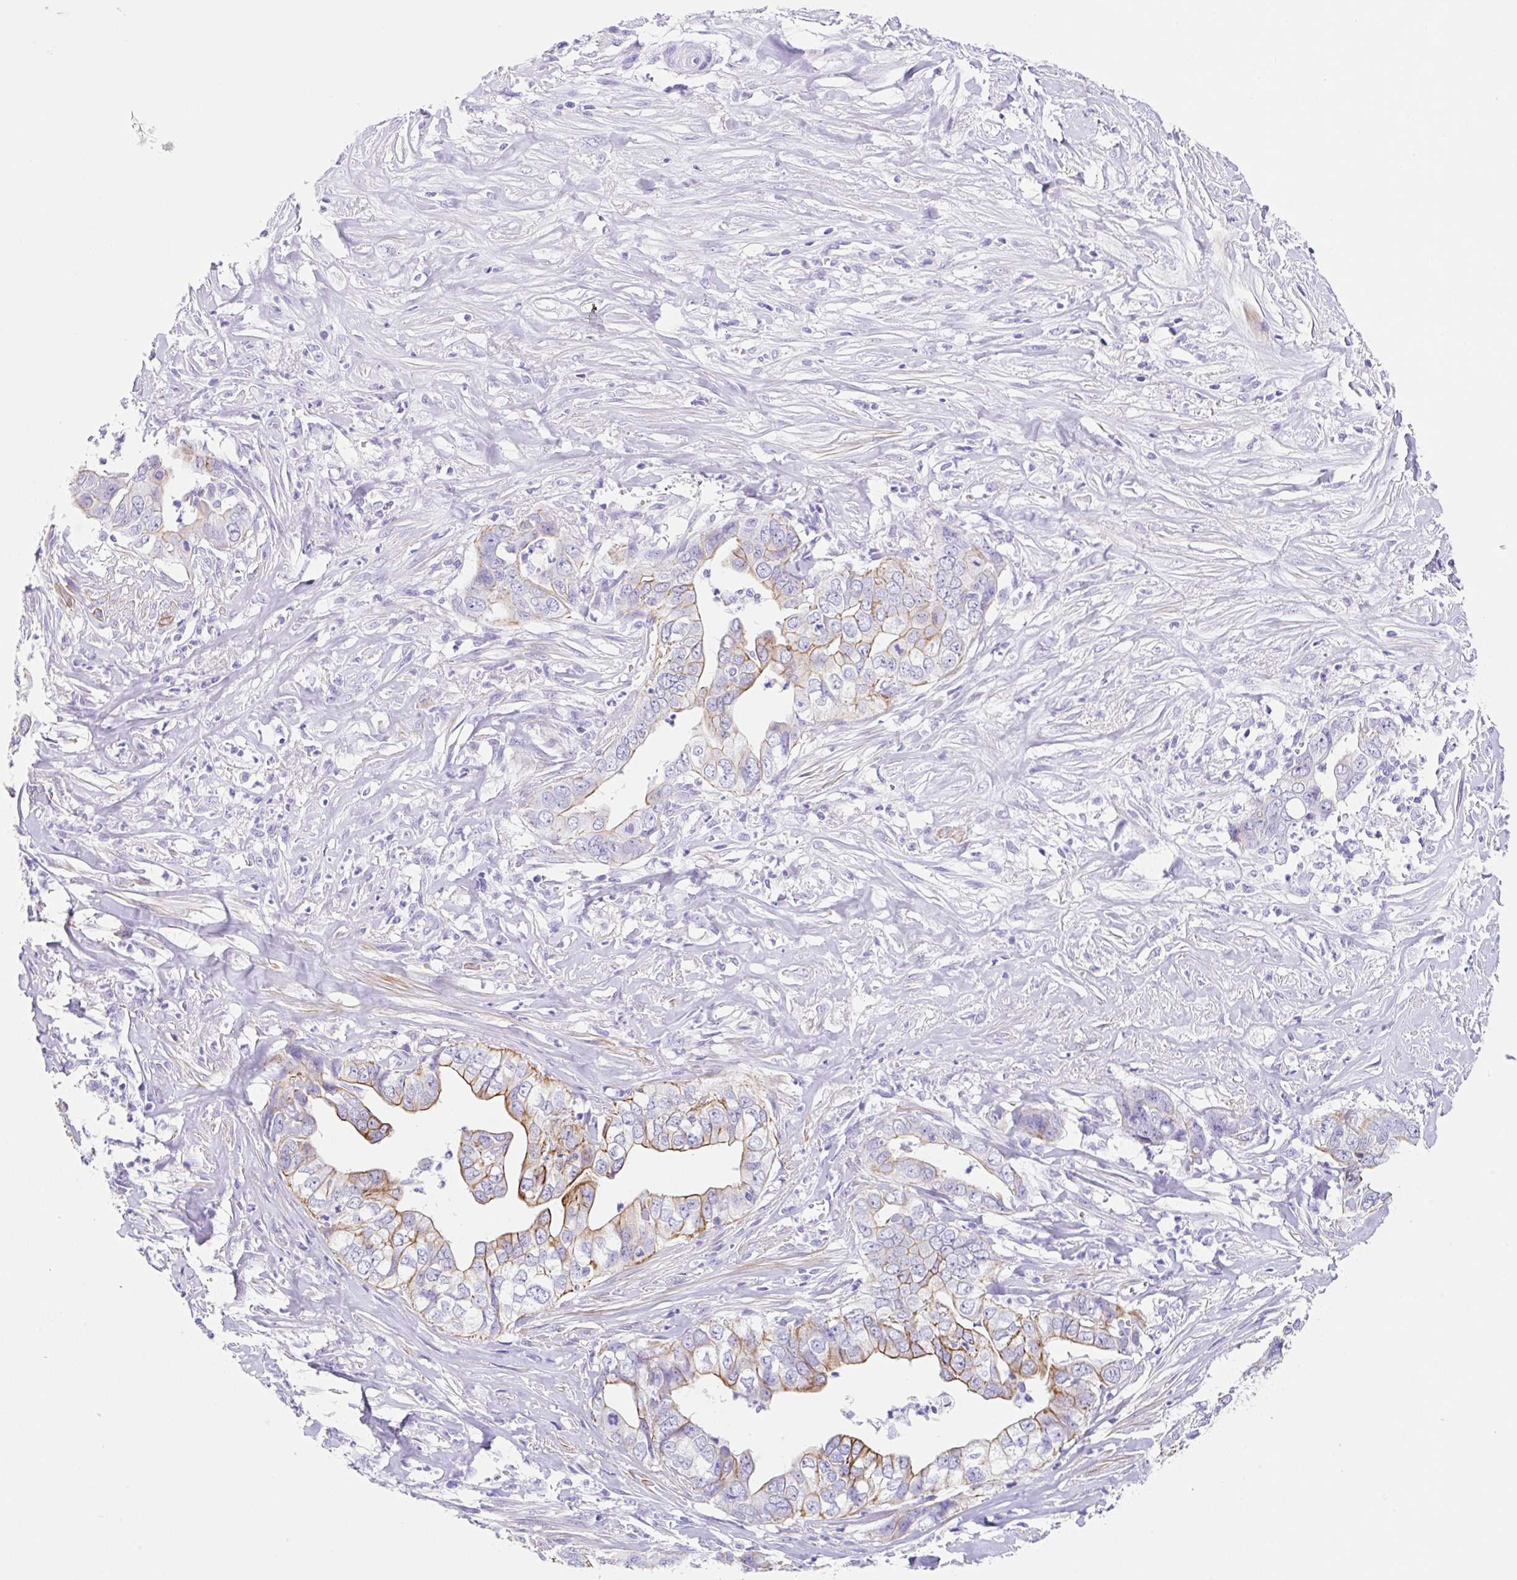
{"staining": {"intensity": "moderate", "quantity": "25%-75%", "location": "cytoplasmic/membranous"}, "tissue": "liver cancer", "cell_type": "Tumor cells", "image_type": "cancer", "snomed": [{"axis": "morphology", "description": "Cholangiocarcinoma"}, {"axis": "topography", "description": "Liver"}], "caption": "Protein staining demonstrates moderate cytoplasmic/membranous staining in about 25%-75% of tumor cells in liver cancer (cholangiocarcinoma).", "gene": "CLDND2", "patient": {"sex": "female", "age": 79}}